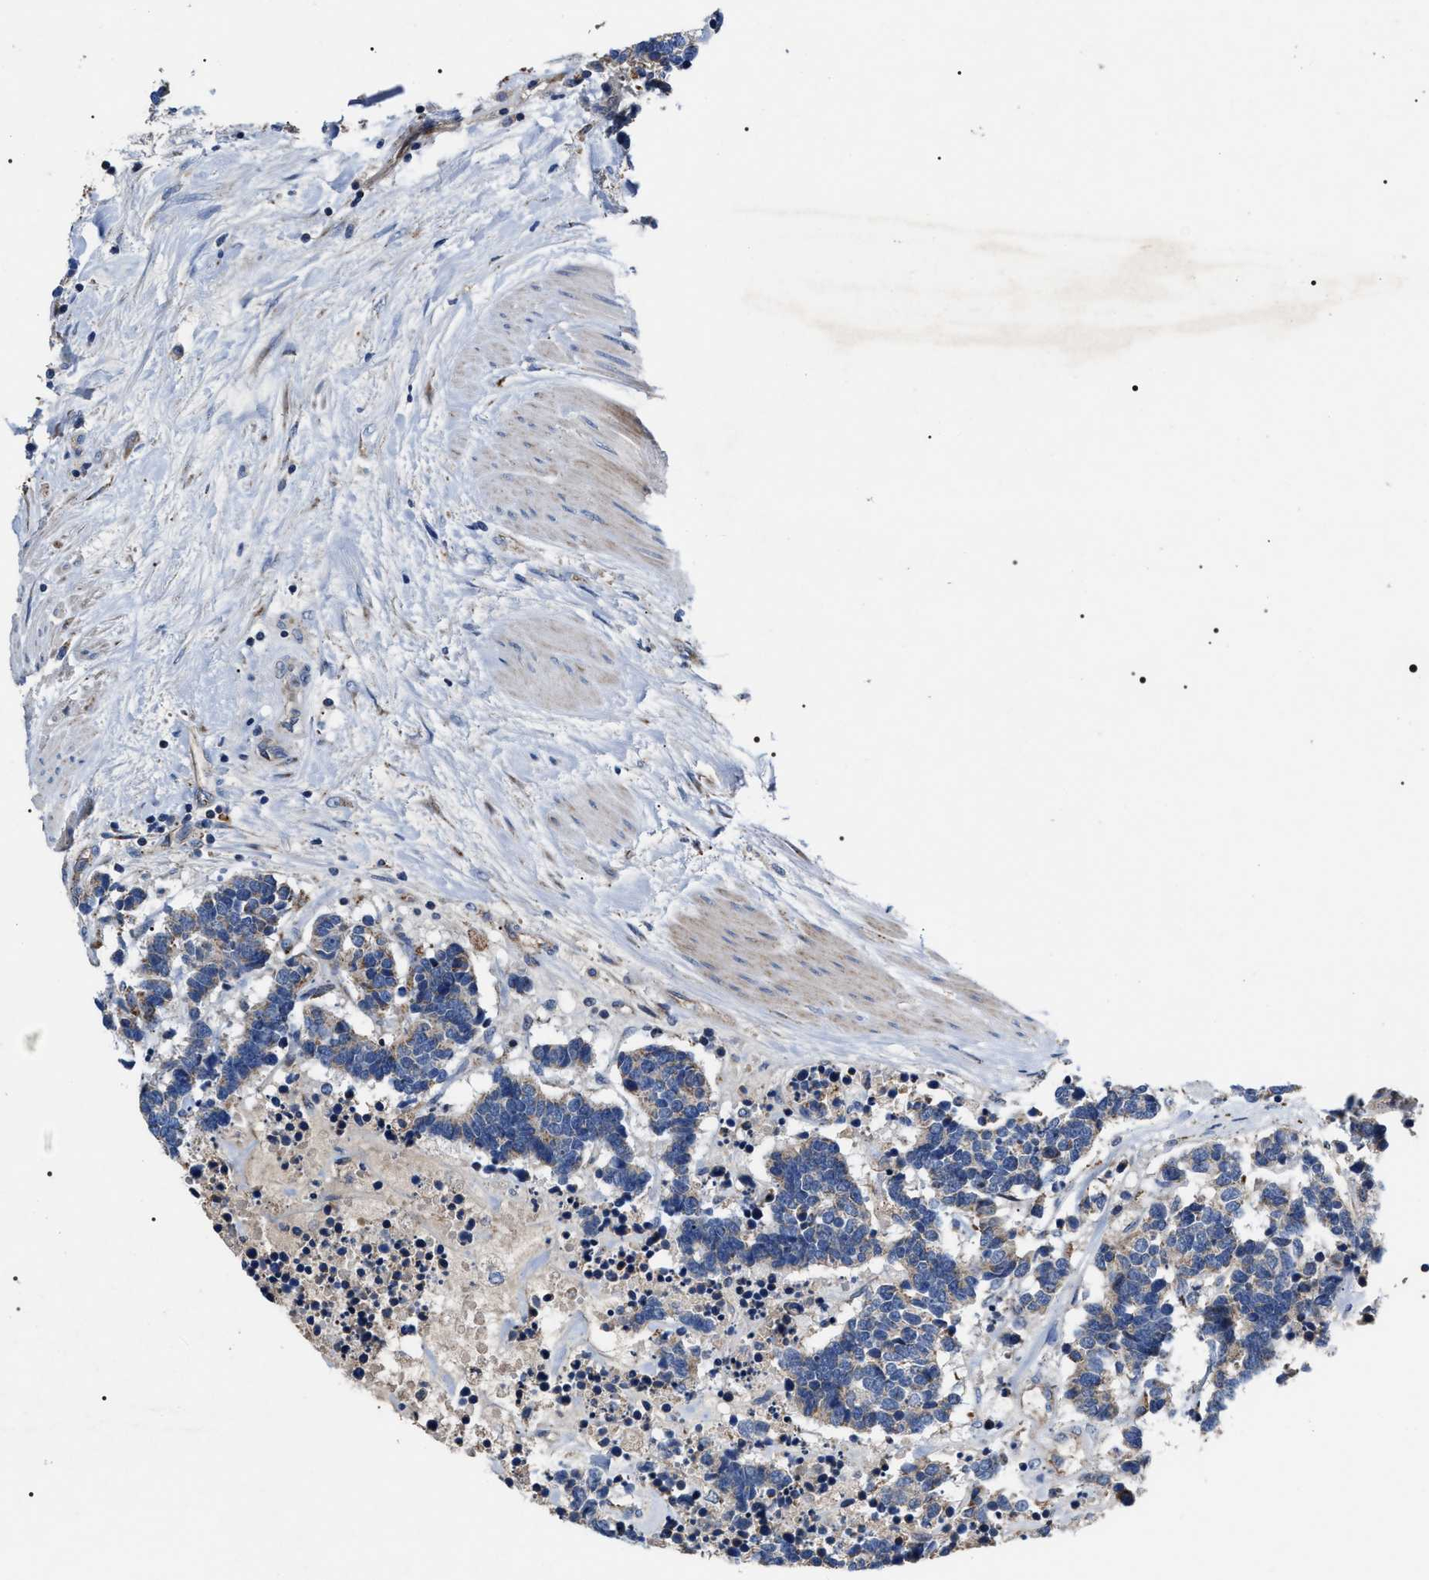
{"staining": {"intensity": "weak", "quantity": "<25%", "location": "cytoplasmic/membranous"}, "tissue": "carcinoid", "cell_type": "Tumor cells", "image_type": "cancer", "snomed": [{"axis": "morphology", "description": "Carcinoma, NOS"}, {"axis": "morphology", "description": "Carcinoid, malignant, NOS"}, {"axis": "topography", "description": "Urinary bladder"}], "caption": "A histopathology image of human carcinoid is negative for staining in tumor cells.", "gene": "MACC1", "patient": {"sex": "male", "age": 57}}